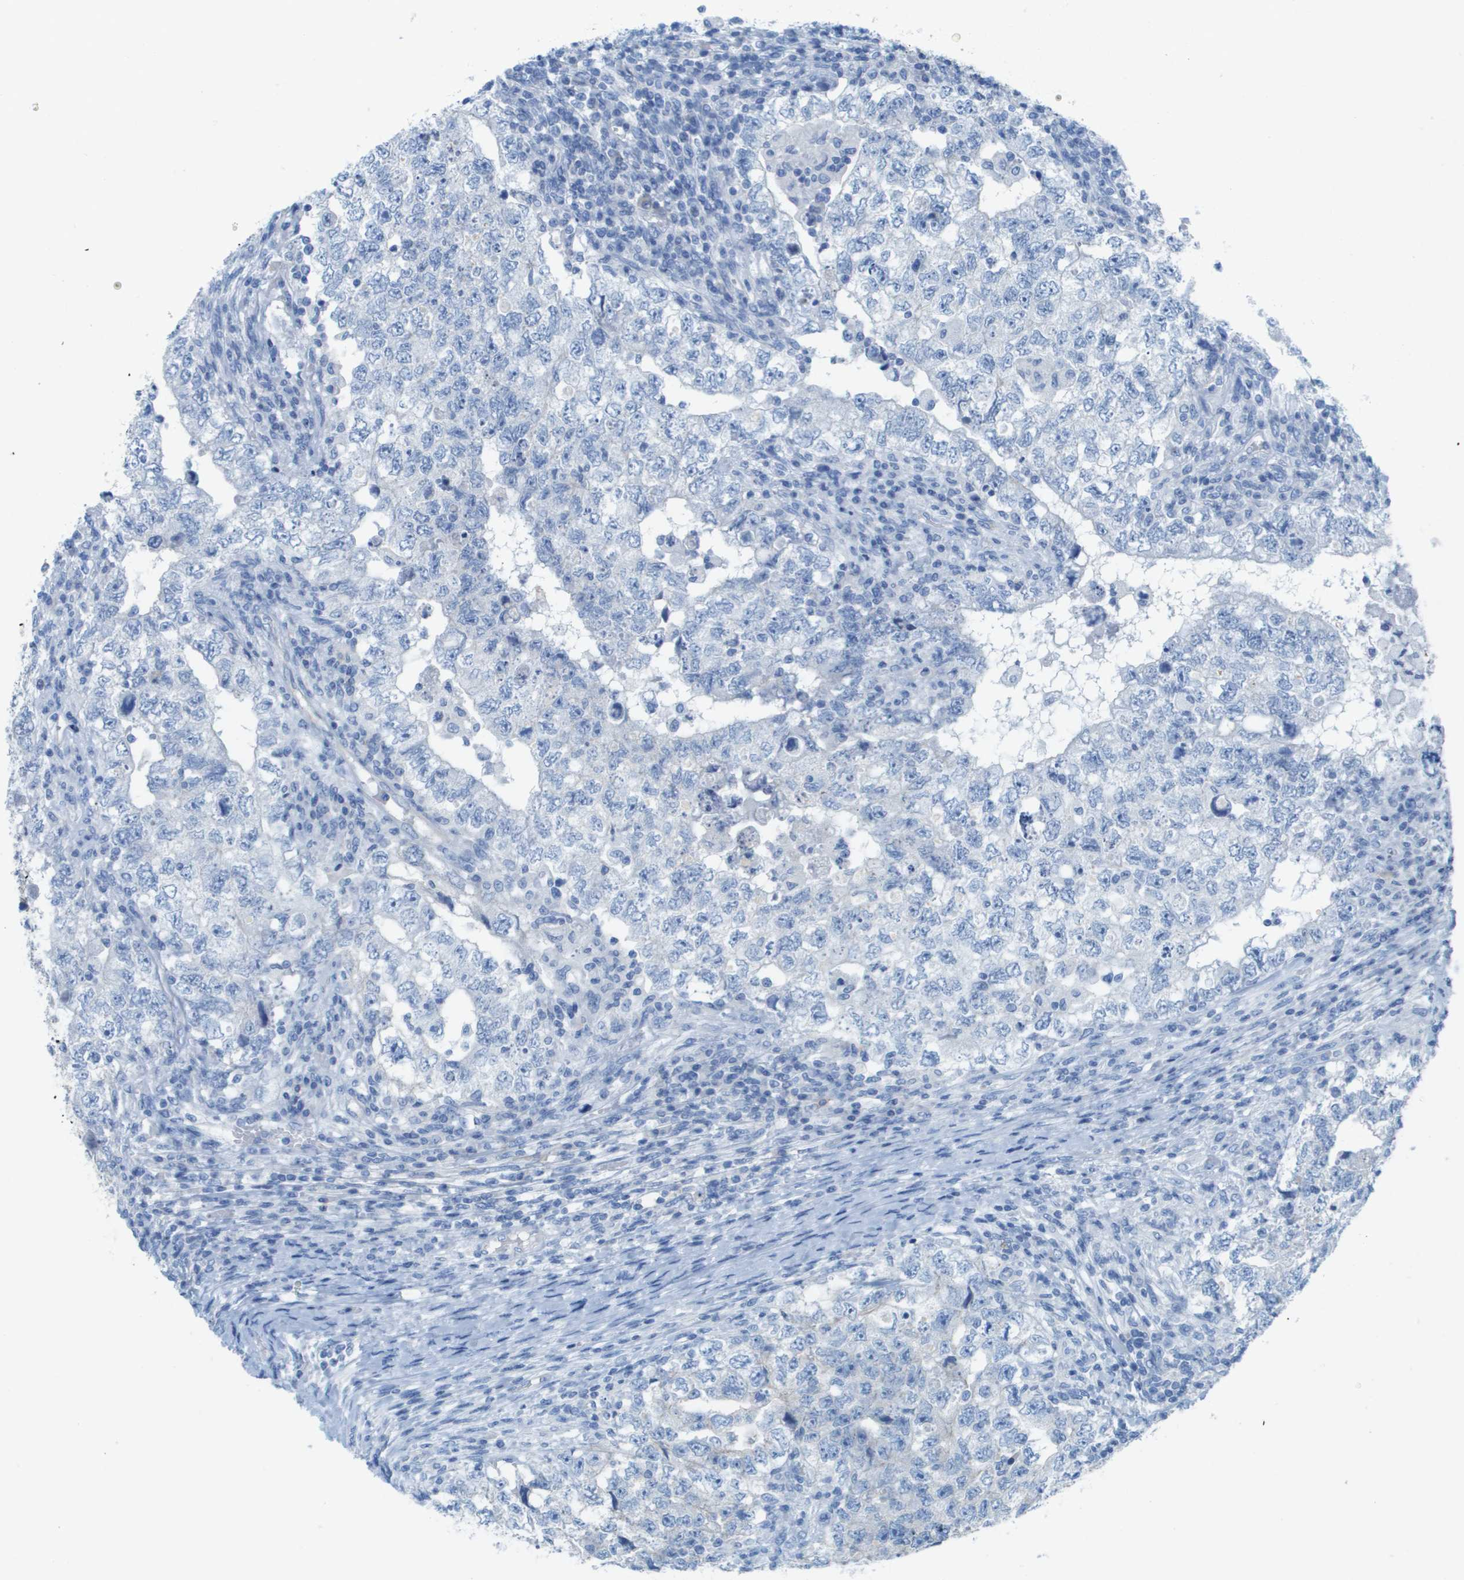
{"staining": {"intensity": "negative", "quantity": "none", "location": "none"}, "tissue": "testis cancer", "cell_type": "Tumor cells", "image_type": "cancer", "snomed": [{"axis": "morphology", "description": "Carcinoma, Embryonal, NOS"}, {"axis": "topography", "description": "Testis"}], "caption": "Immunohistochemistry histopathology image of neoplastic tissue: testis embryonal carcinoma stained with DAB exhibits no significant protein expression in tumor cells.", "gene": "CD46", "patient": {"sex": "male", "age": 36}}